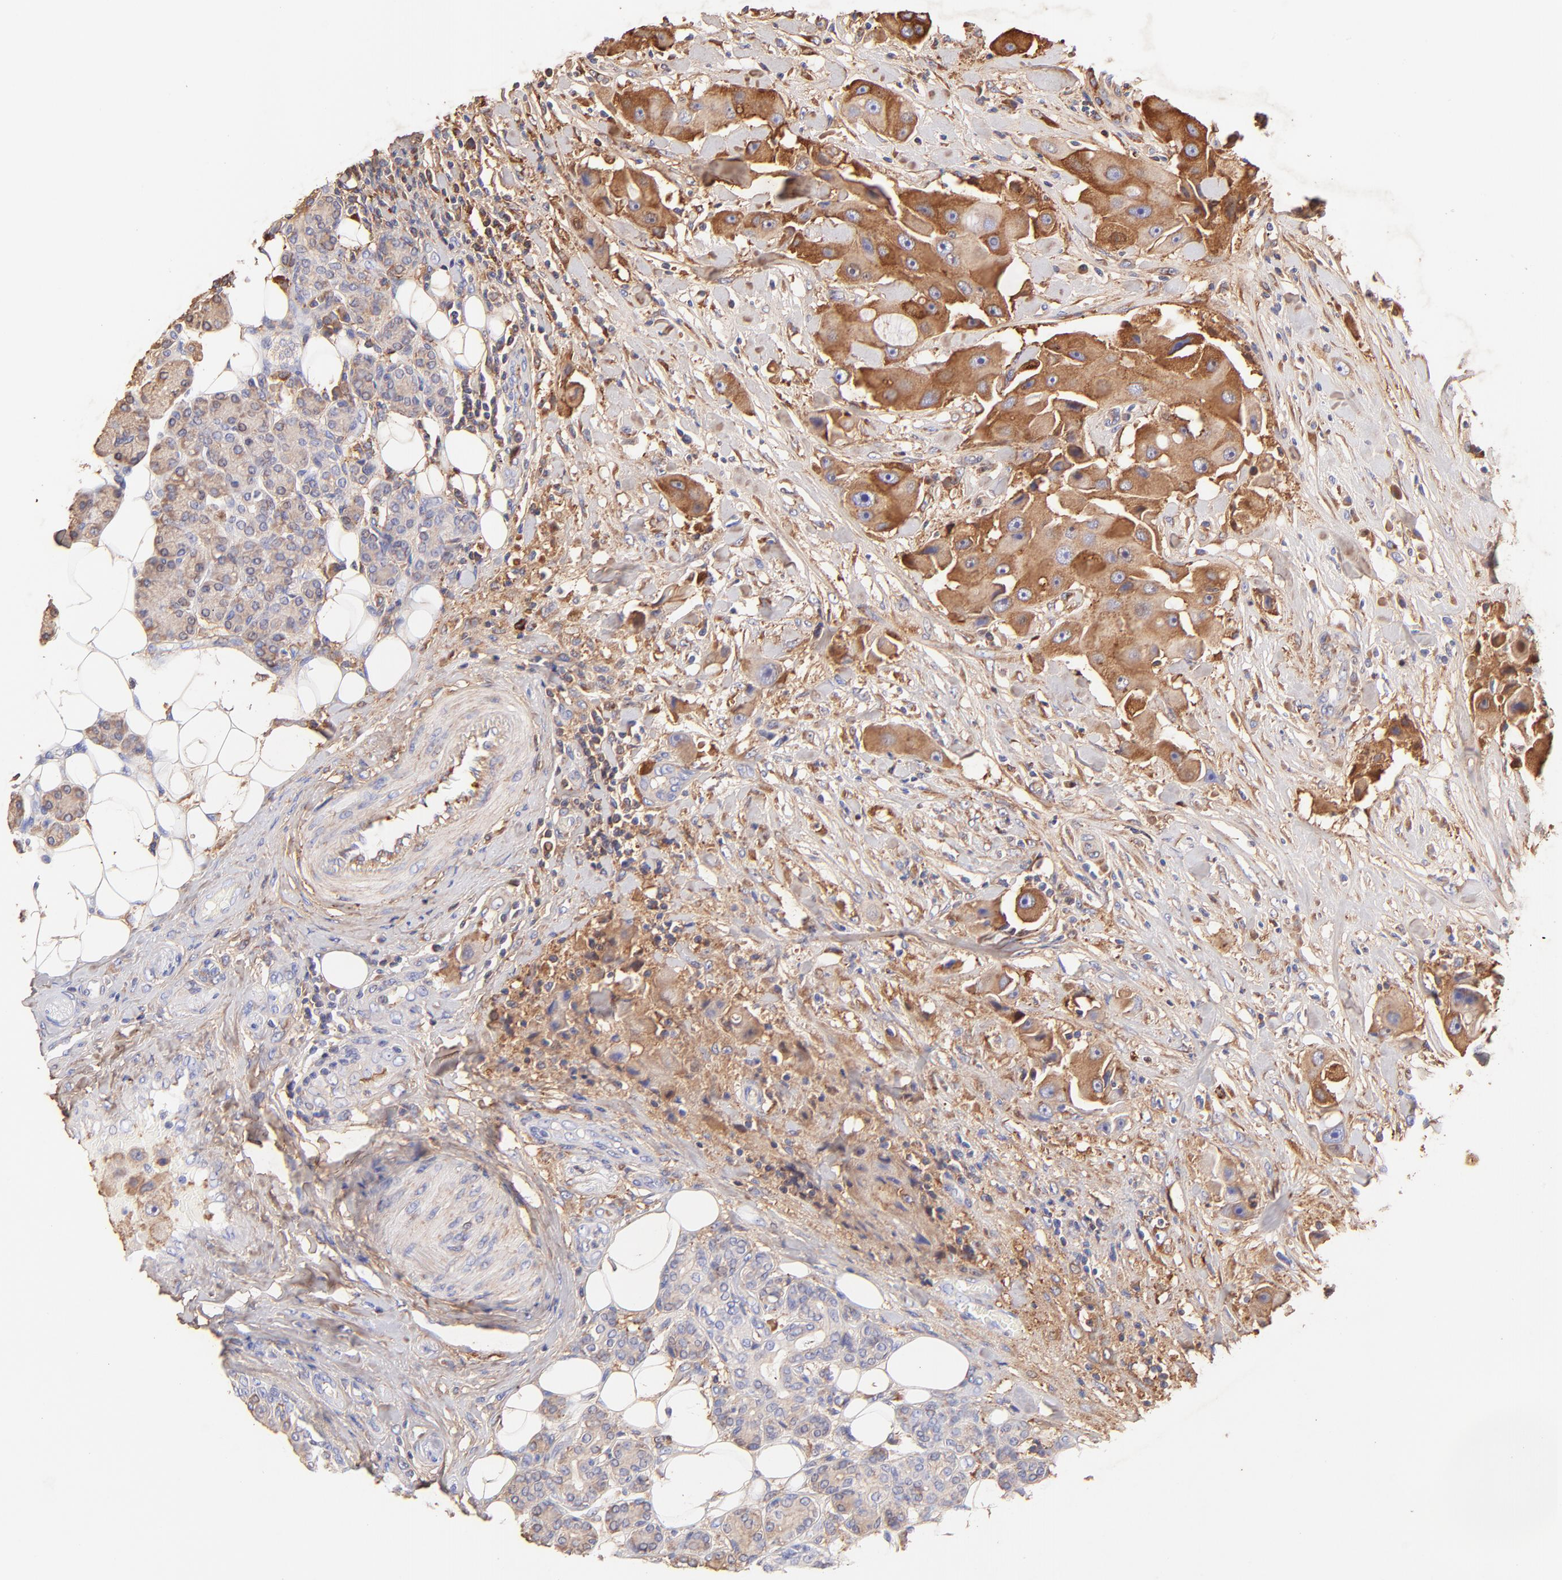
{"staining": {"intensity": "strong", "quantity": ">75%", "location": "cytoplasmic/membranous"}, "tissue": "head and neck cancer", "cell_type": "Tumor cells", "image_type": "cancer", "snomed": [{"axis": "morphology", "description": "Normal tissue, NOS"}, {"axis": "morphology", "description": "Adenocarcinoma, NOS"}, {"axis": "topography", "description": "Salivary gland"}, {"axis": "topography", "description": "Head-Neck"}], "caption": "Protein analysis of head and neck cancer (adenocarcinoma) tissue exhibits strong cytoplasmic/membranous expression in approximately >75% of tumor cells.", "gene": "BGN", "patient": {"sex": "male", "age": 80}}